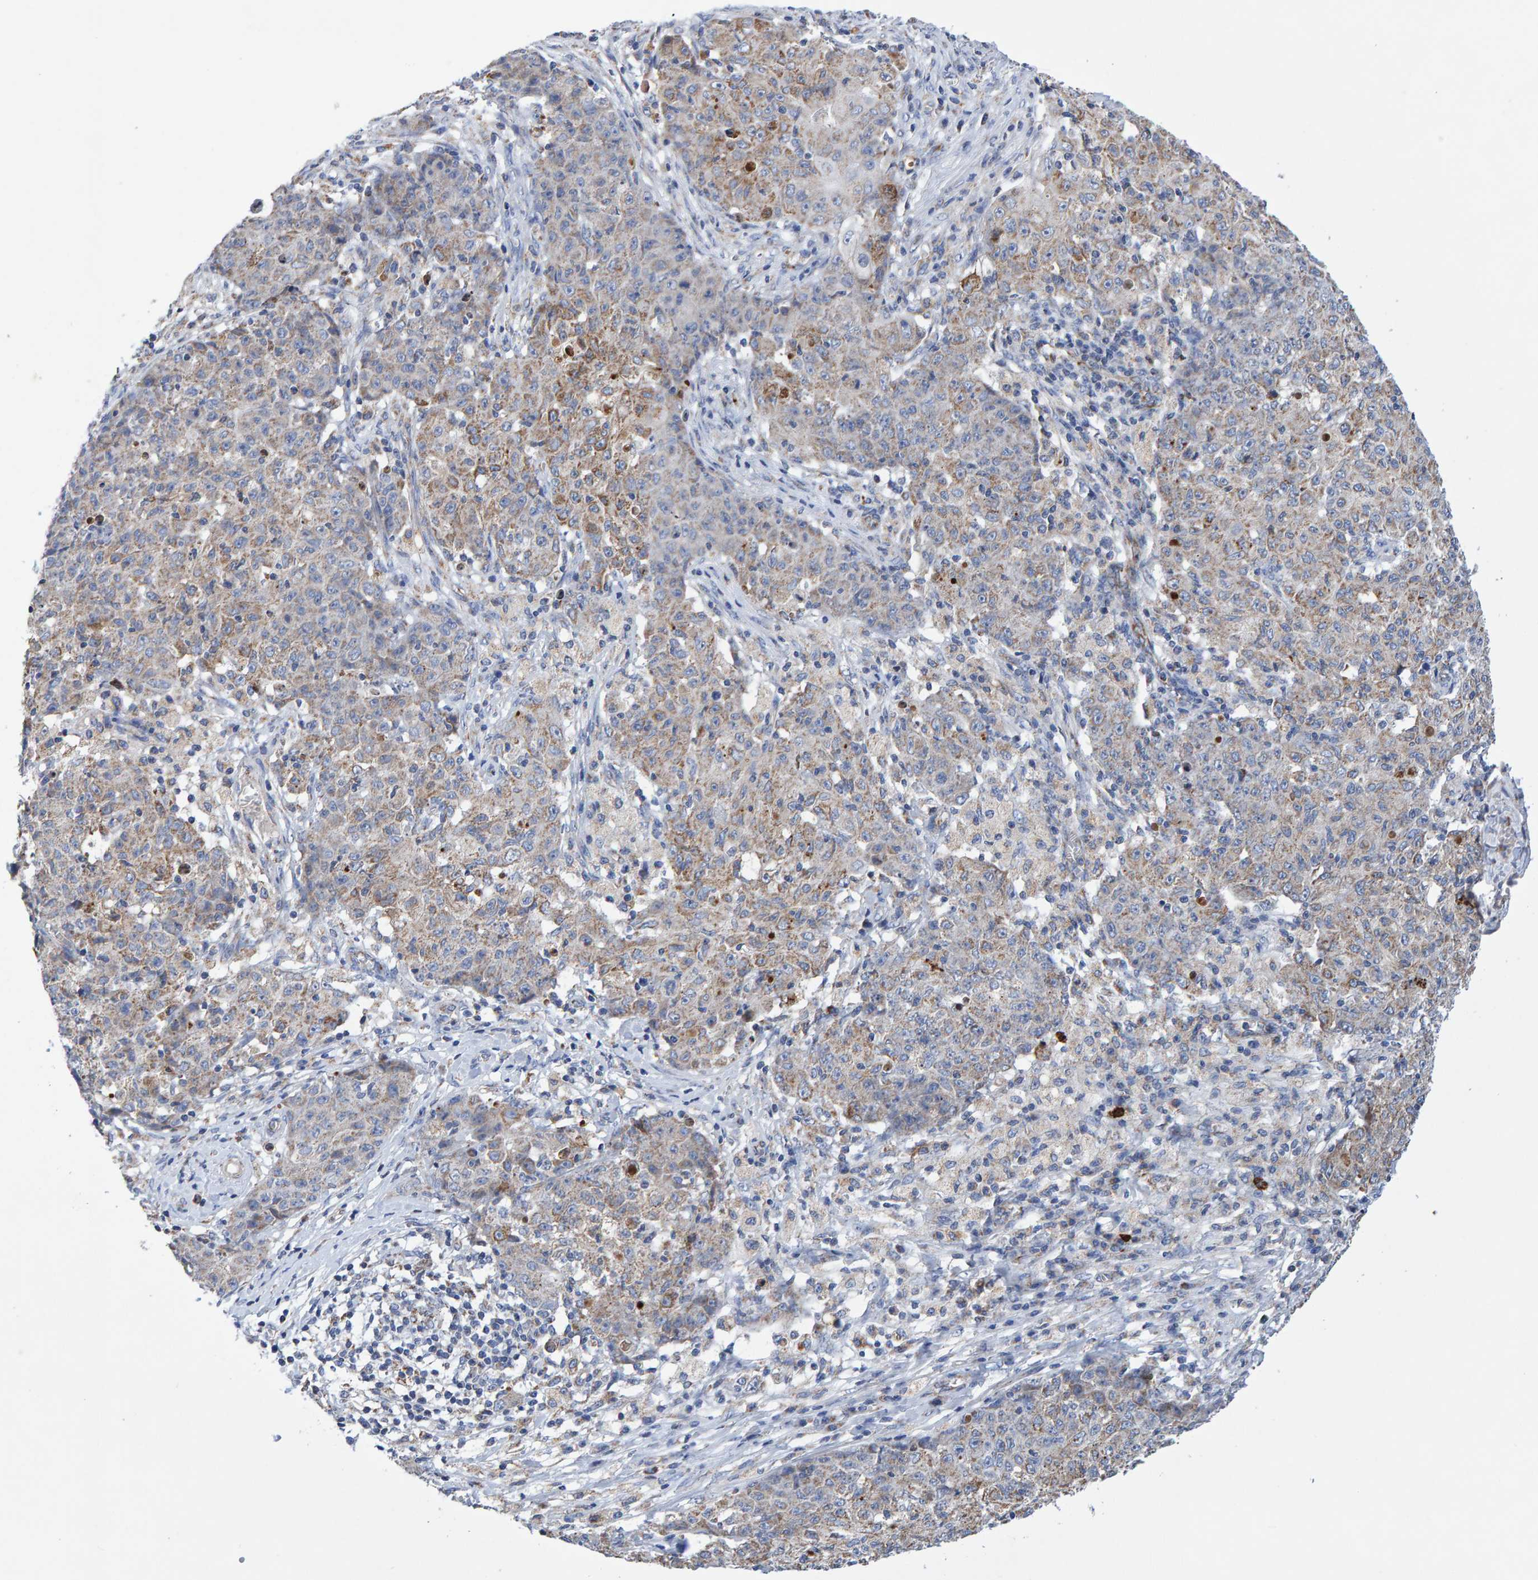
{"staining": {"intensity": "moderate", "quantity": "25%-75%", "location": "cytoplasmic/membranous"}, "tissue": "ovarian cancer", "cell_type": "Tumor cells", "image_type": "cancer", "snomed": [{"axis": "morphology", "description": "Carcinoma, endometroid"}, {"axis": "topography", "description": "Ovary"}], "caption": "Immunohistochemistry (DAB) staining of ovarian cancer (endometroid carcinoma) reveals moderate cytoplasmic/membranous protein staining in approximately 25%-75% of tumor cells. The staining was performed using DAB (3,3'-diaminobenzidine) to visualize the protein expression in brown, while the nuclei were stained in blue with hematoxylin (Magnification: 20x).", "gene": "EFR3A", "patient": {"sex": "female", "age": 42}}